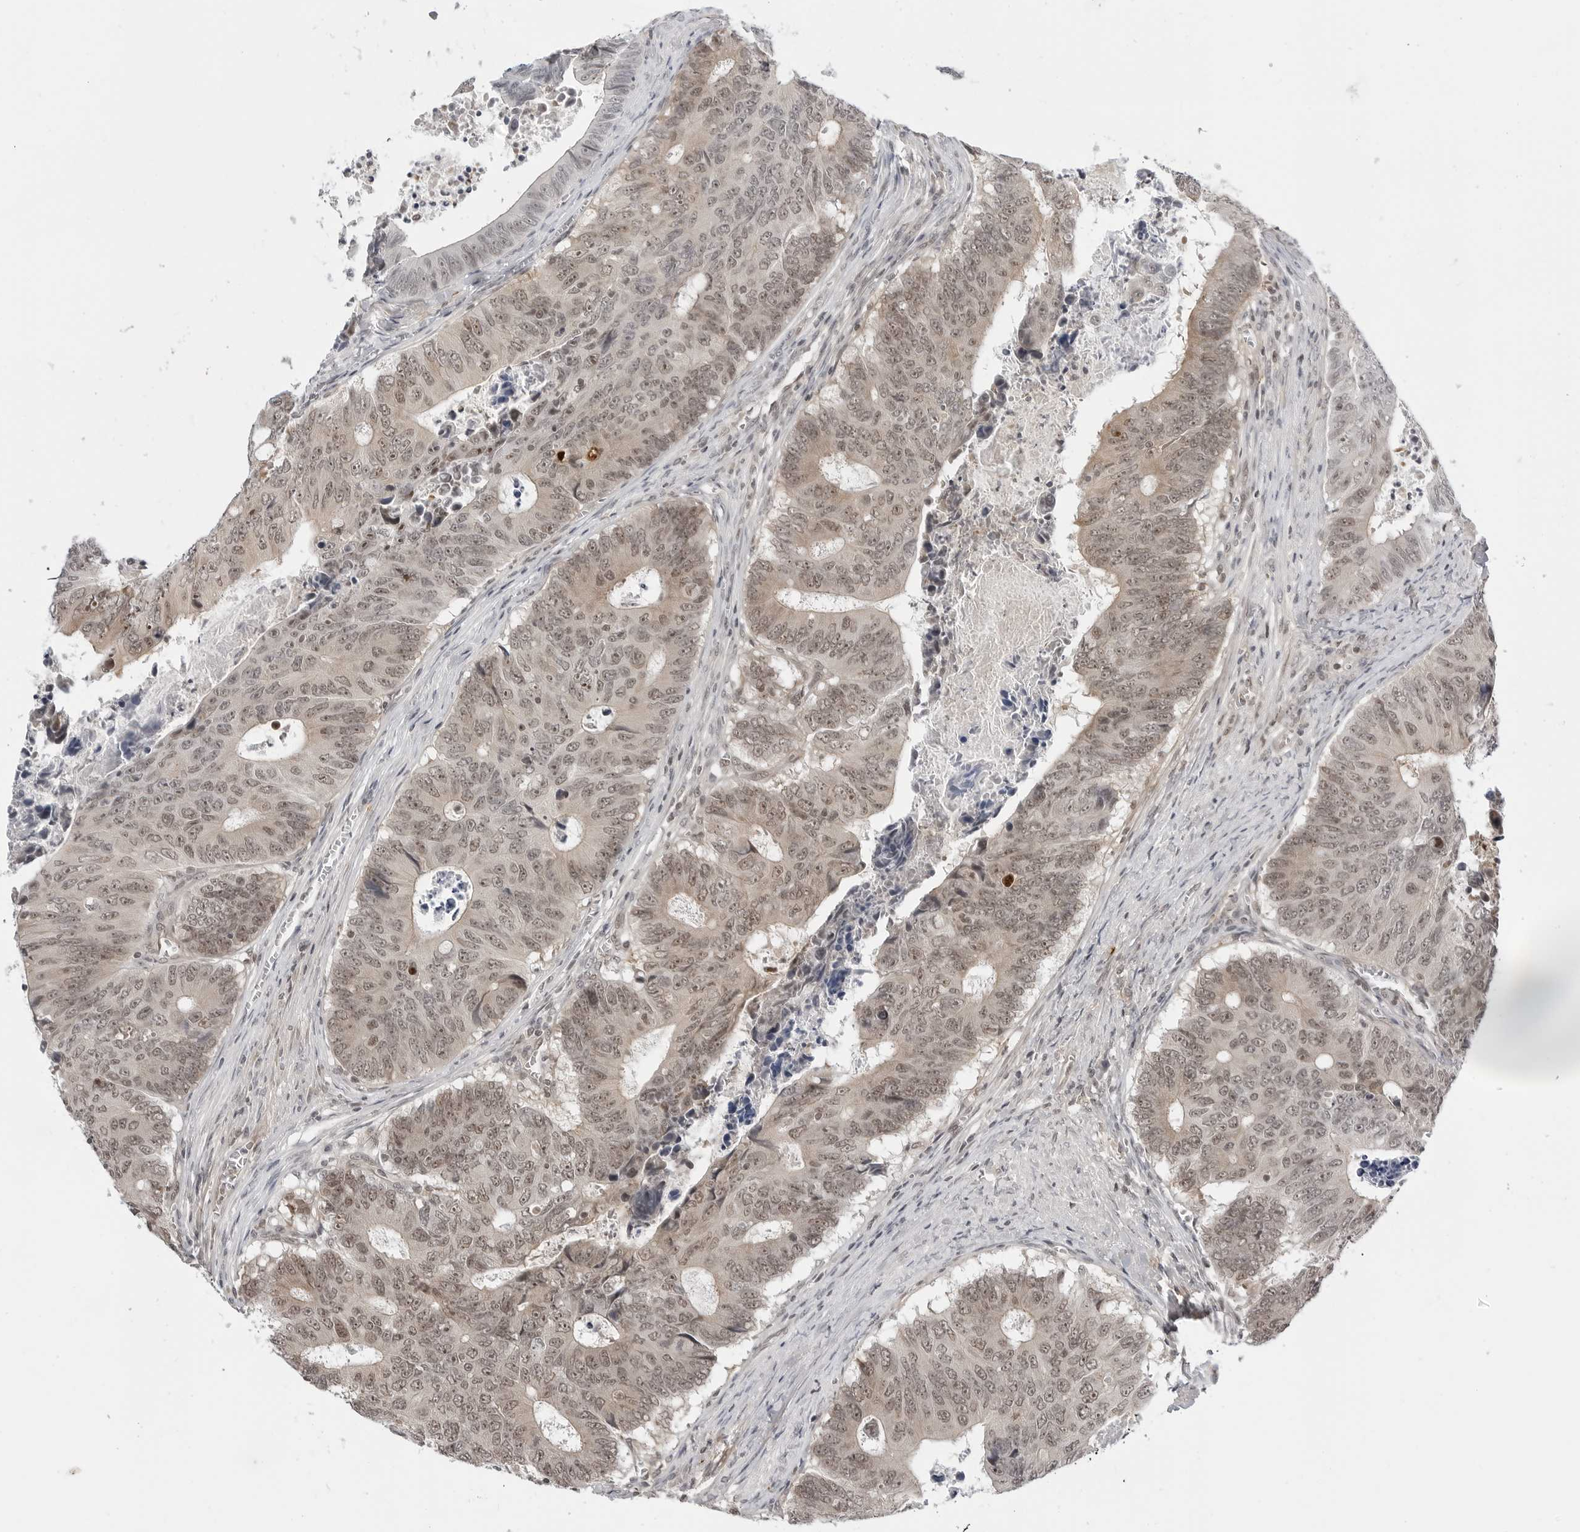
{"staining": {"intensity": "moderate", "quantity": ">75%", "location": "nuclear"}, "tissue": "colorectal cancer", "cell_type": "Tumor cells", "image_type": "cancer", "snomed": [{"axis": "morphology", "description": "Adenocarcinoma, NOS"}, {"axis": "topography", "description": "Colon"}], "caption": "Immunohistochemical staining of colorectal cancer (adenocarcinoma) shows medium levels of moderate nuclear expression in approximately >75% of tumor cells.", "gene": "C8orf33", "patient": {"sex": "male", "age": 87}}